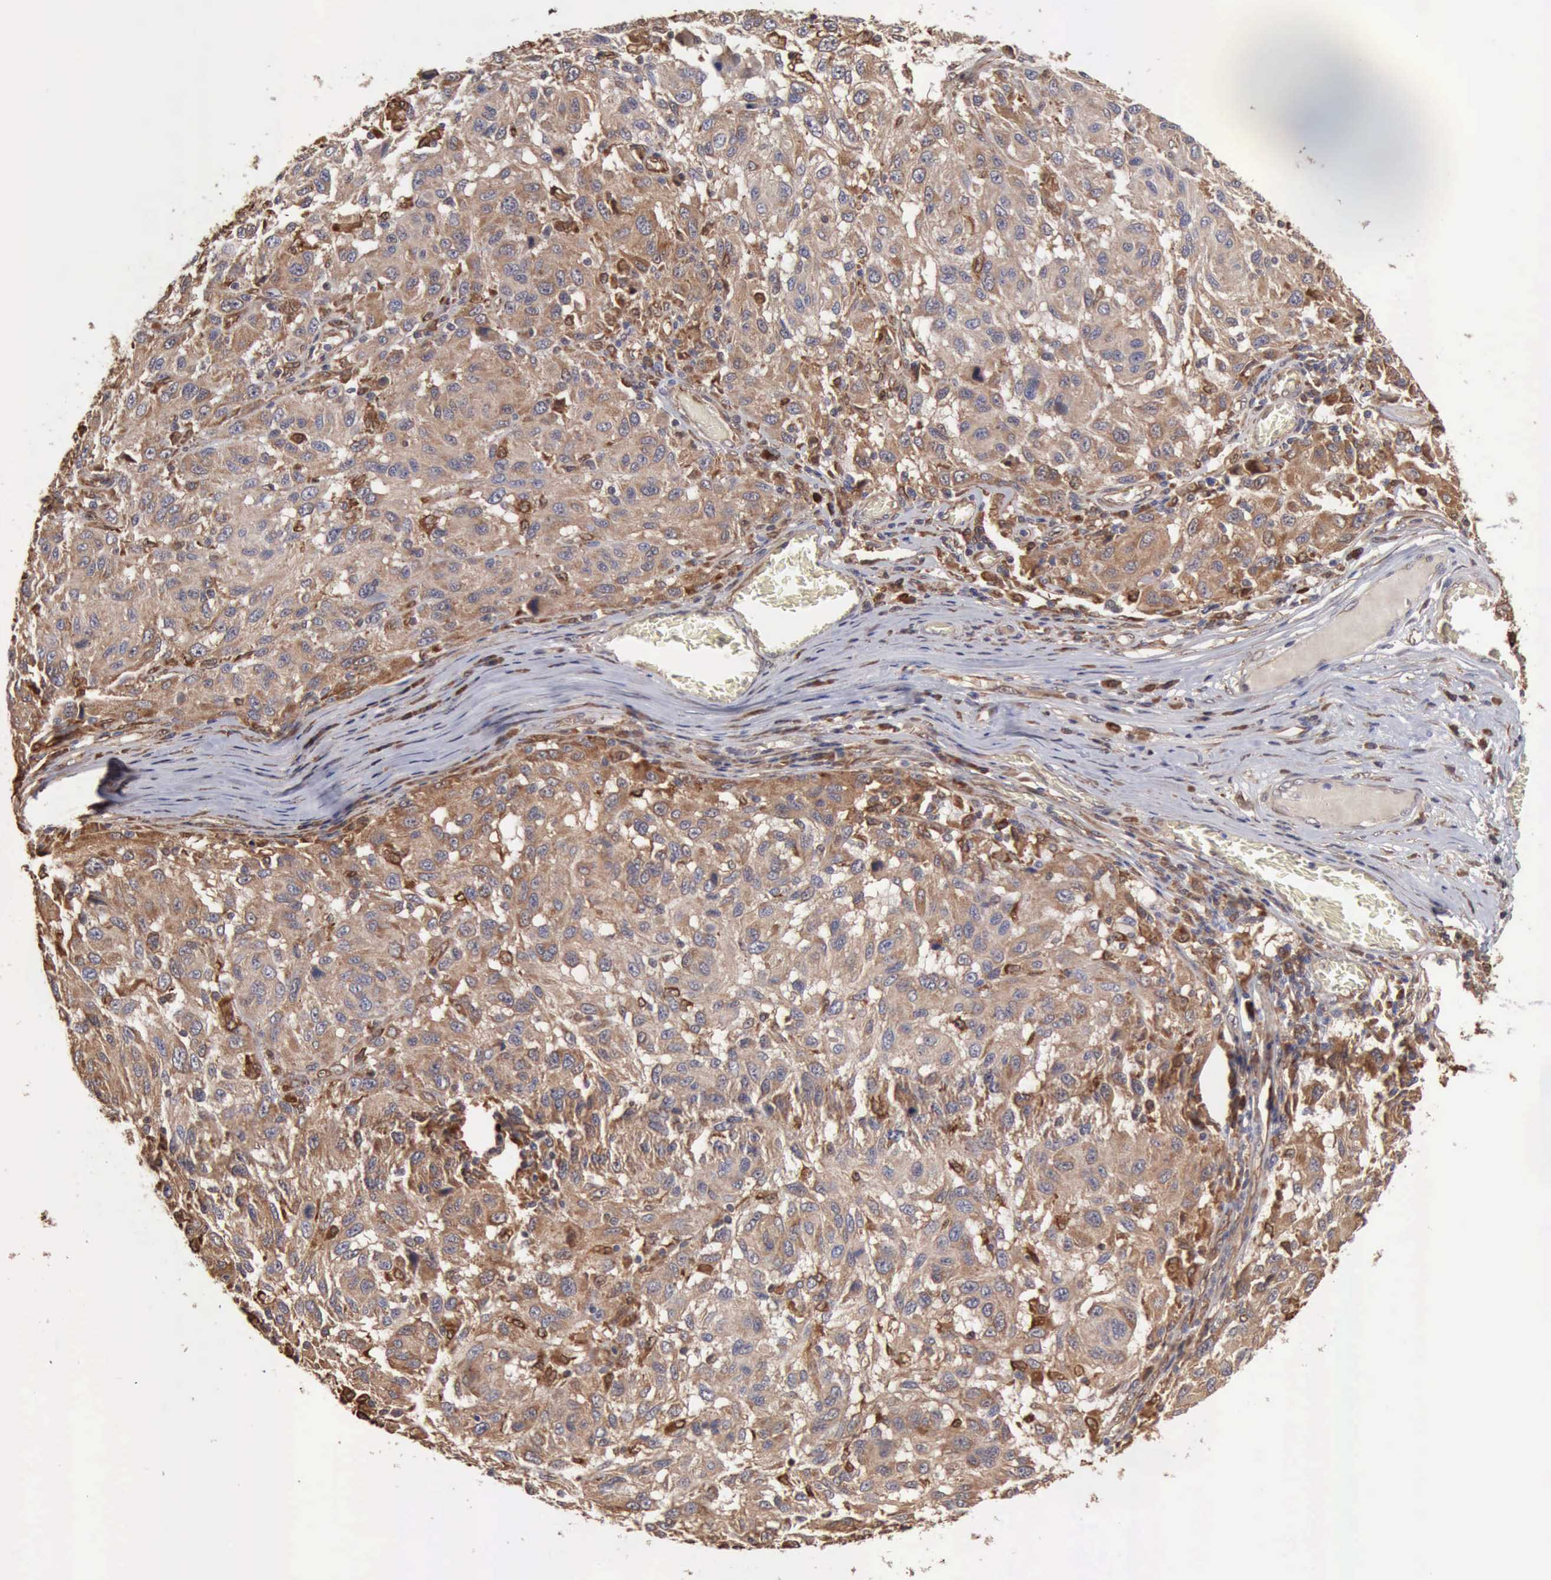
{"staining": {"intensity": "moderate", "quantity": ">75%", "location": "cytoplasmic/membranous"}, "tissue": "melanoma", "cell_type": "Tumor cells", "image_type": "cancer", "snomed": [{"axis": "morphology", "description": "Malignant melanoma, NOS"}, {"axis": "topography", "description": "Skin"}], "caption": "DAB (3,3'-diaminobenzidine) immunohistochemical staining of malignant melanoma displays moderate cytoplasmic/membranous protein staining in approximately >75% of tumor cells.", "gene": "APOL2", "patient": {"sex": "female", "age": 77}}